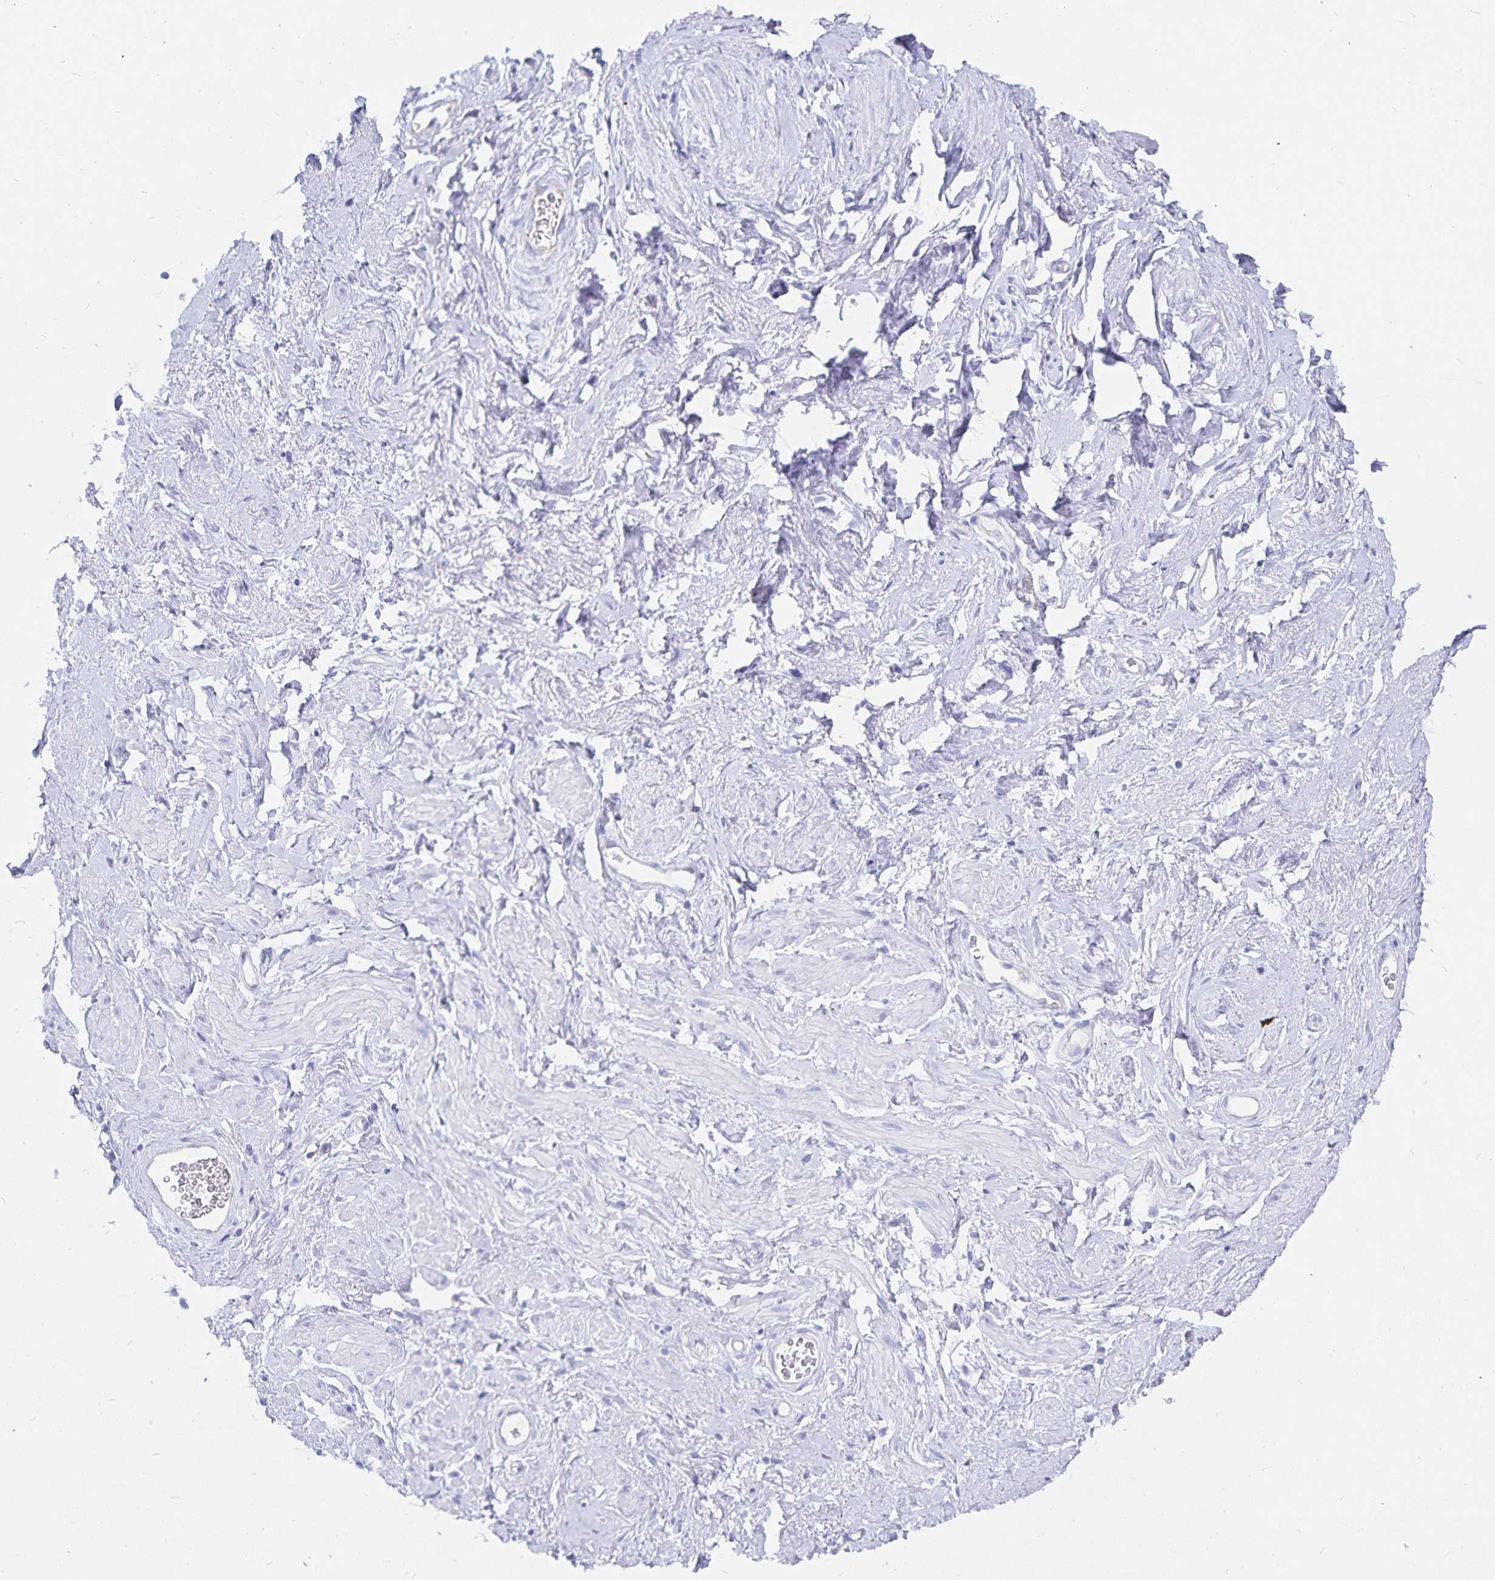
{"staining": {"intensity": "negative", "quantity": "none", "location": "none"}, "tissue": "adipose tissue", "cell_type": "Adipocytes", "image_type": "normal", "snomed": [{"axis": "morphology", "description": "Normal tissue, NOS"}, {"axis": "topography", "description": "Vagina"}, {"axis": "topography", "description": "Peripheral nerve tissue"}], "caption": "Adipocytes show no significant protein positivity in normal adipose tissue. (Brightfield microscopy of DAB immunohistochemistry (IHC) at high magnification).", "gene": "INSL5", "patient": {"sex": "female", "age": 71}}